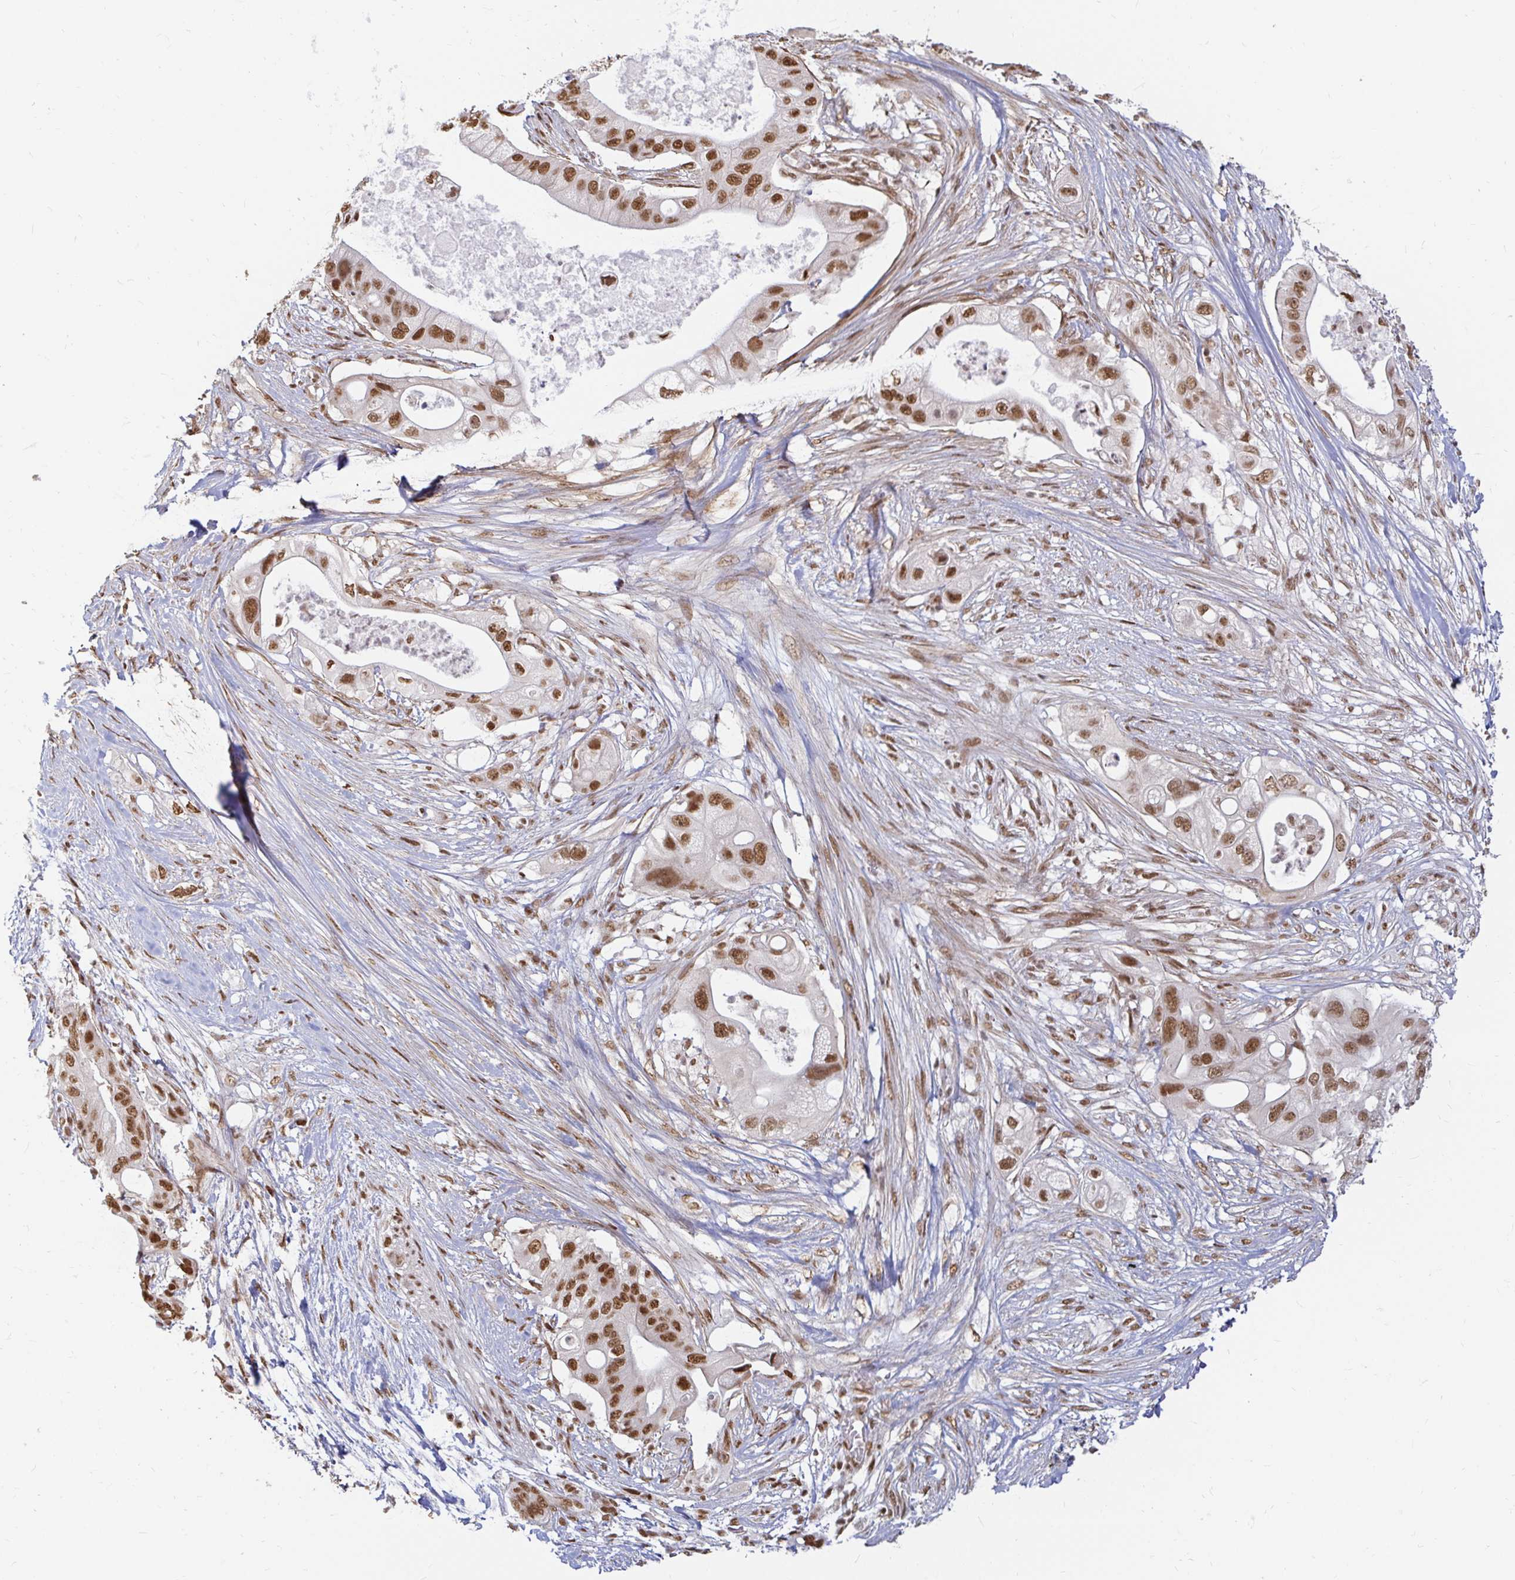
{"staining": {"intensity": "moderate", "quantity": ">75%", "location": "nuclear"}, "tissue": "pancreatic cancer", "cell_type": "Tumor cells", "image_type": "cancer", "snomed": [{"axis": "morphology", "description": "Adenocarcinoma, NOS"}, {"axis": "topography", "description": "Pancreas"}], "caption": "The micrograph displays immunohistochemical staining of pancreatic cancer. There is moderate nuclear expression is seen in approximately >75% of tumor cells.", "gene": "HNRNPU", "patient": {"sex": "female", "age": 72}}